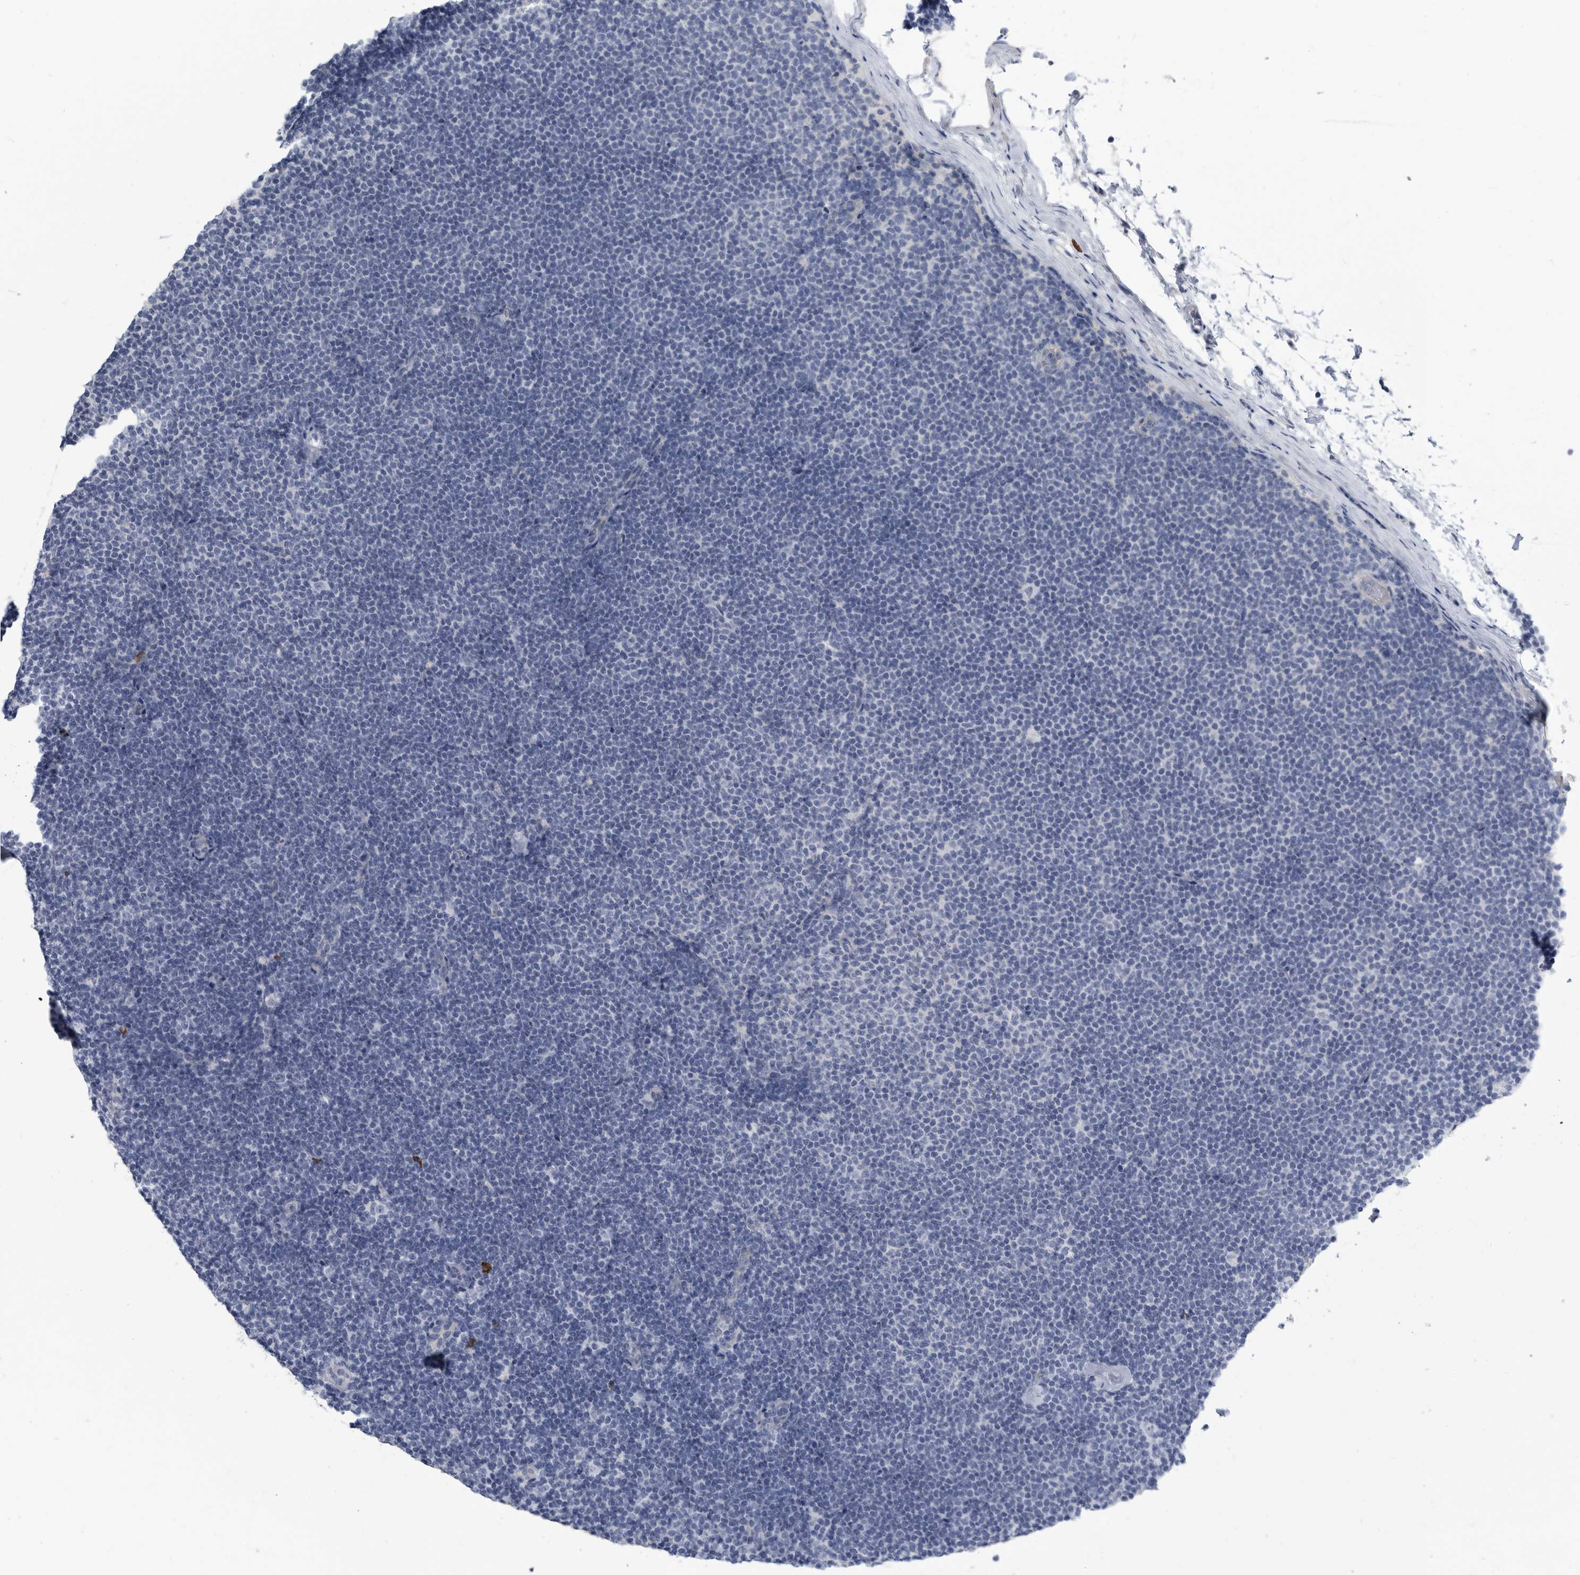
{"staining": {"intensity": "negative", "quantity": "none", "location": "none"}, "tissue": "lymphoma", "cell_type": "Tumor cells", "image_type": "cancer", "snomed": [{"axis": "morphology", "description": "Malignant lymphoma, non-Hodgkin's type, Low grade"}, {"axis": "topography", "description": "Lymph node"}], "caption": "IHC image of low-grade malignant lymphoma, non-Hodgkin's type stained for a protein (brown), which exhibits no expression in tumor cells.", "gene": "BTBD6", "patient": {"sex": "female", "age": 53}}